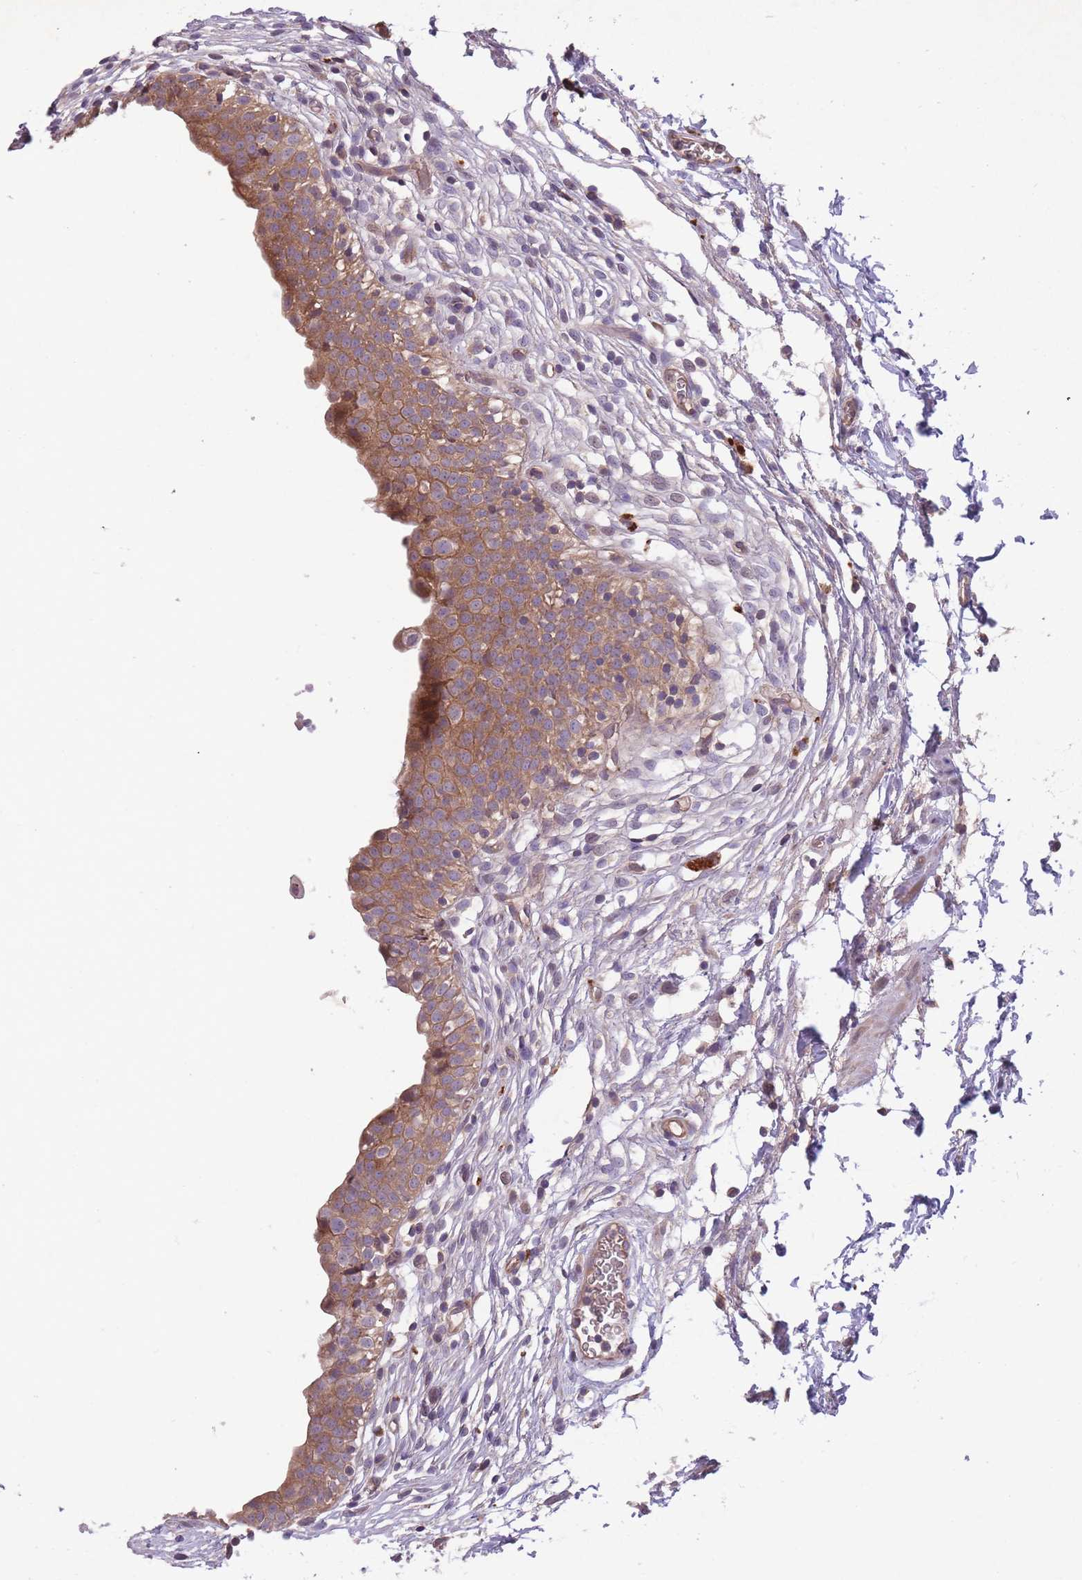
{"staining": {"intensity": "moderate", "quantity": ">75%", "location": "cytoplasmic/membranous"}, "tissue": "urinary bladder", "cell_type": "Urothelial cells", "image_type": "normal", "snomed": [{"axis": "morphology", "description": "Normal tissue, NOS"}, {"axis": "topography", "description": "Urinary bladder"}, {"axis": "topography", "description": "Peripheral nerve tissue"}], "caption": "Urinary bladder was stained to show a protein in brown. There is medium levels of moderate cytoplasmic/membranous positivity in approximately >75% of urothelial cells. The protein is shown in brown color, while the nuclei are stained blue.", "gene": "ITPKC", "patient": {"sex": "male", "age": 55}}